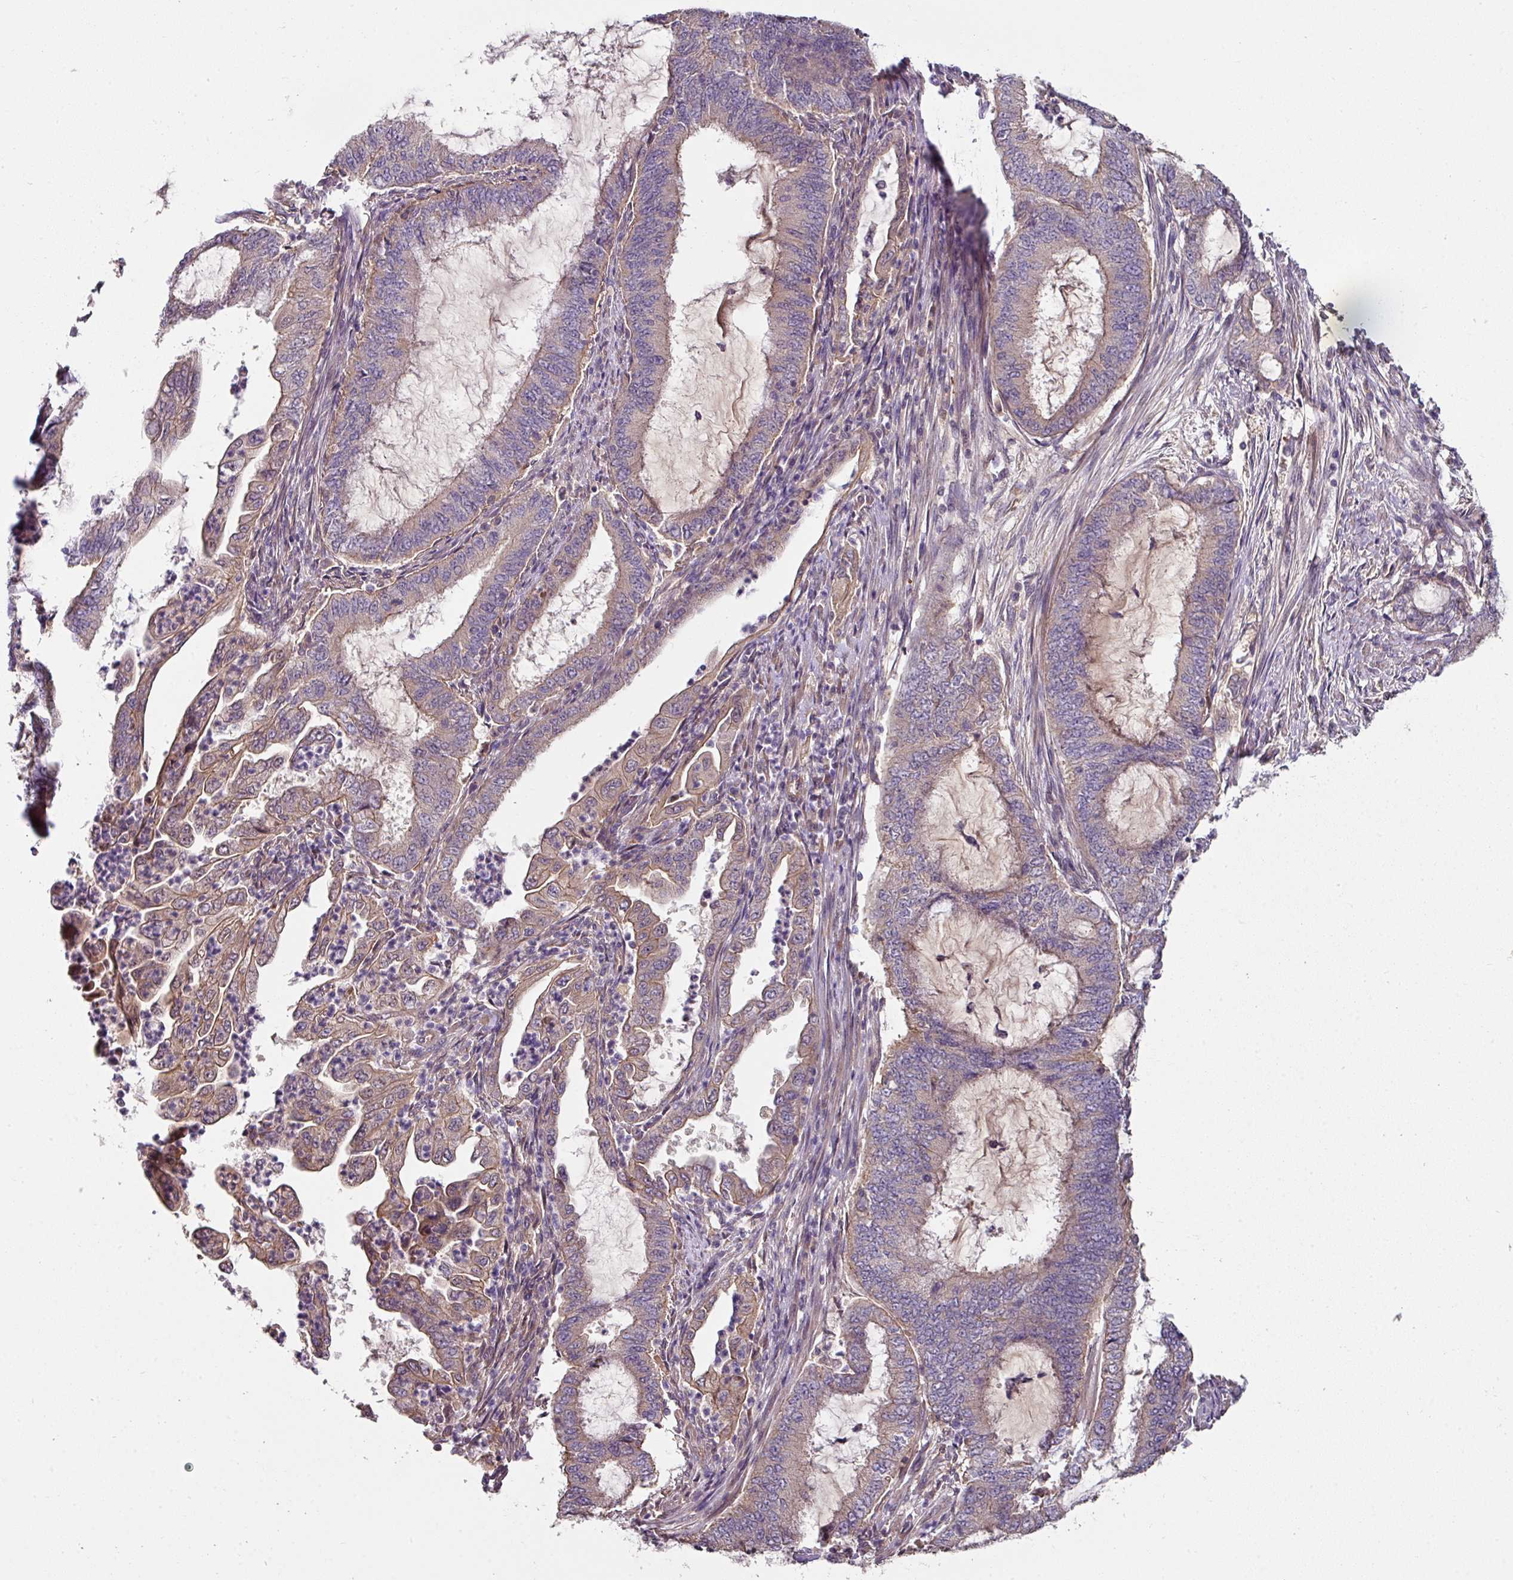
{"staining": {"intensity": "weak", "quantity": "<25%", "location": "cytoplasmic/membranous"}, "tissue": "endometrial cancer", "cell_type": "Tumor cells", "image_type": "cancer", "snomed": [{"axis": "morphology", "description": "Adenocarcinoma, NOS"}, {"axis": "topography", "description": "Endometrium"}], "caption": "The histopathology image displays no significant staining in tumor cells of adenocarcinoma (endometrial).", "gene": "C4orf48", "patient": {"sex": "female", "age": 51}}